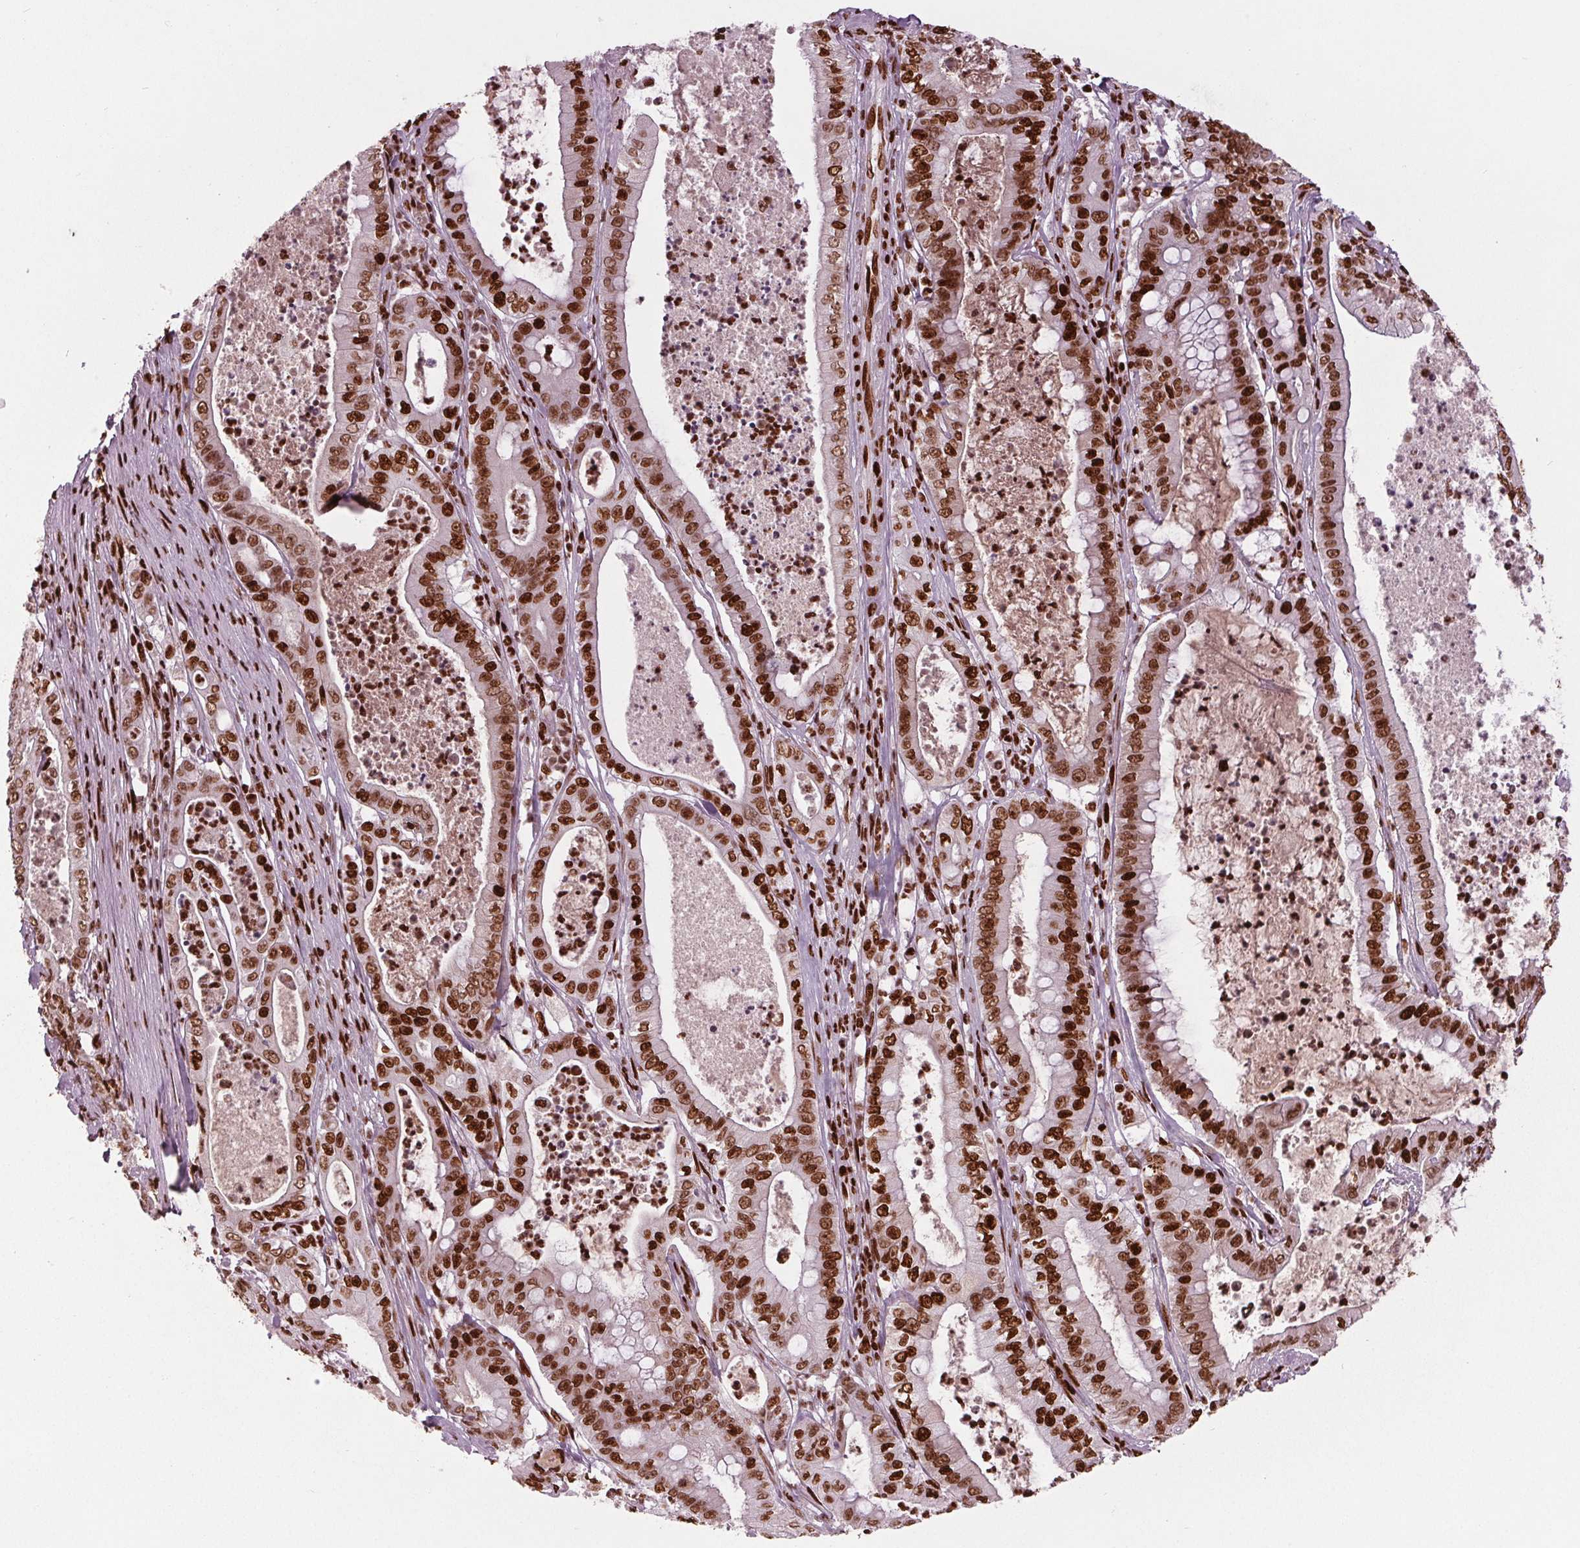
{"staining": {"intensity": "strong", "quantity": ">75%", "location": "nuclear"}, "tissue": "pancreatic cancer", "cell_type": "Tumor cells", "image_type": "cancer", "snomed": [{"axis": "morphology", "description": "Adenocarcinoma, NOS"}, {"axis": "topography", "description": "Pancreas"}], "caption": "Pancreatic adenocarcinoma was stained to show a protein in brown. There is high levels of strong nuclear positivity in about >75% of tumor cells.", "gene": "BRD4", "patient": {"sex": "male", "age": 71}}